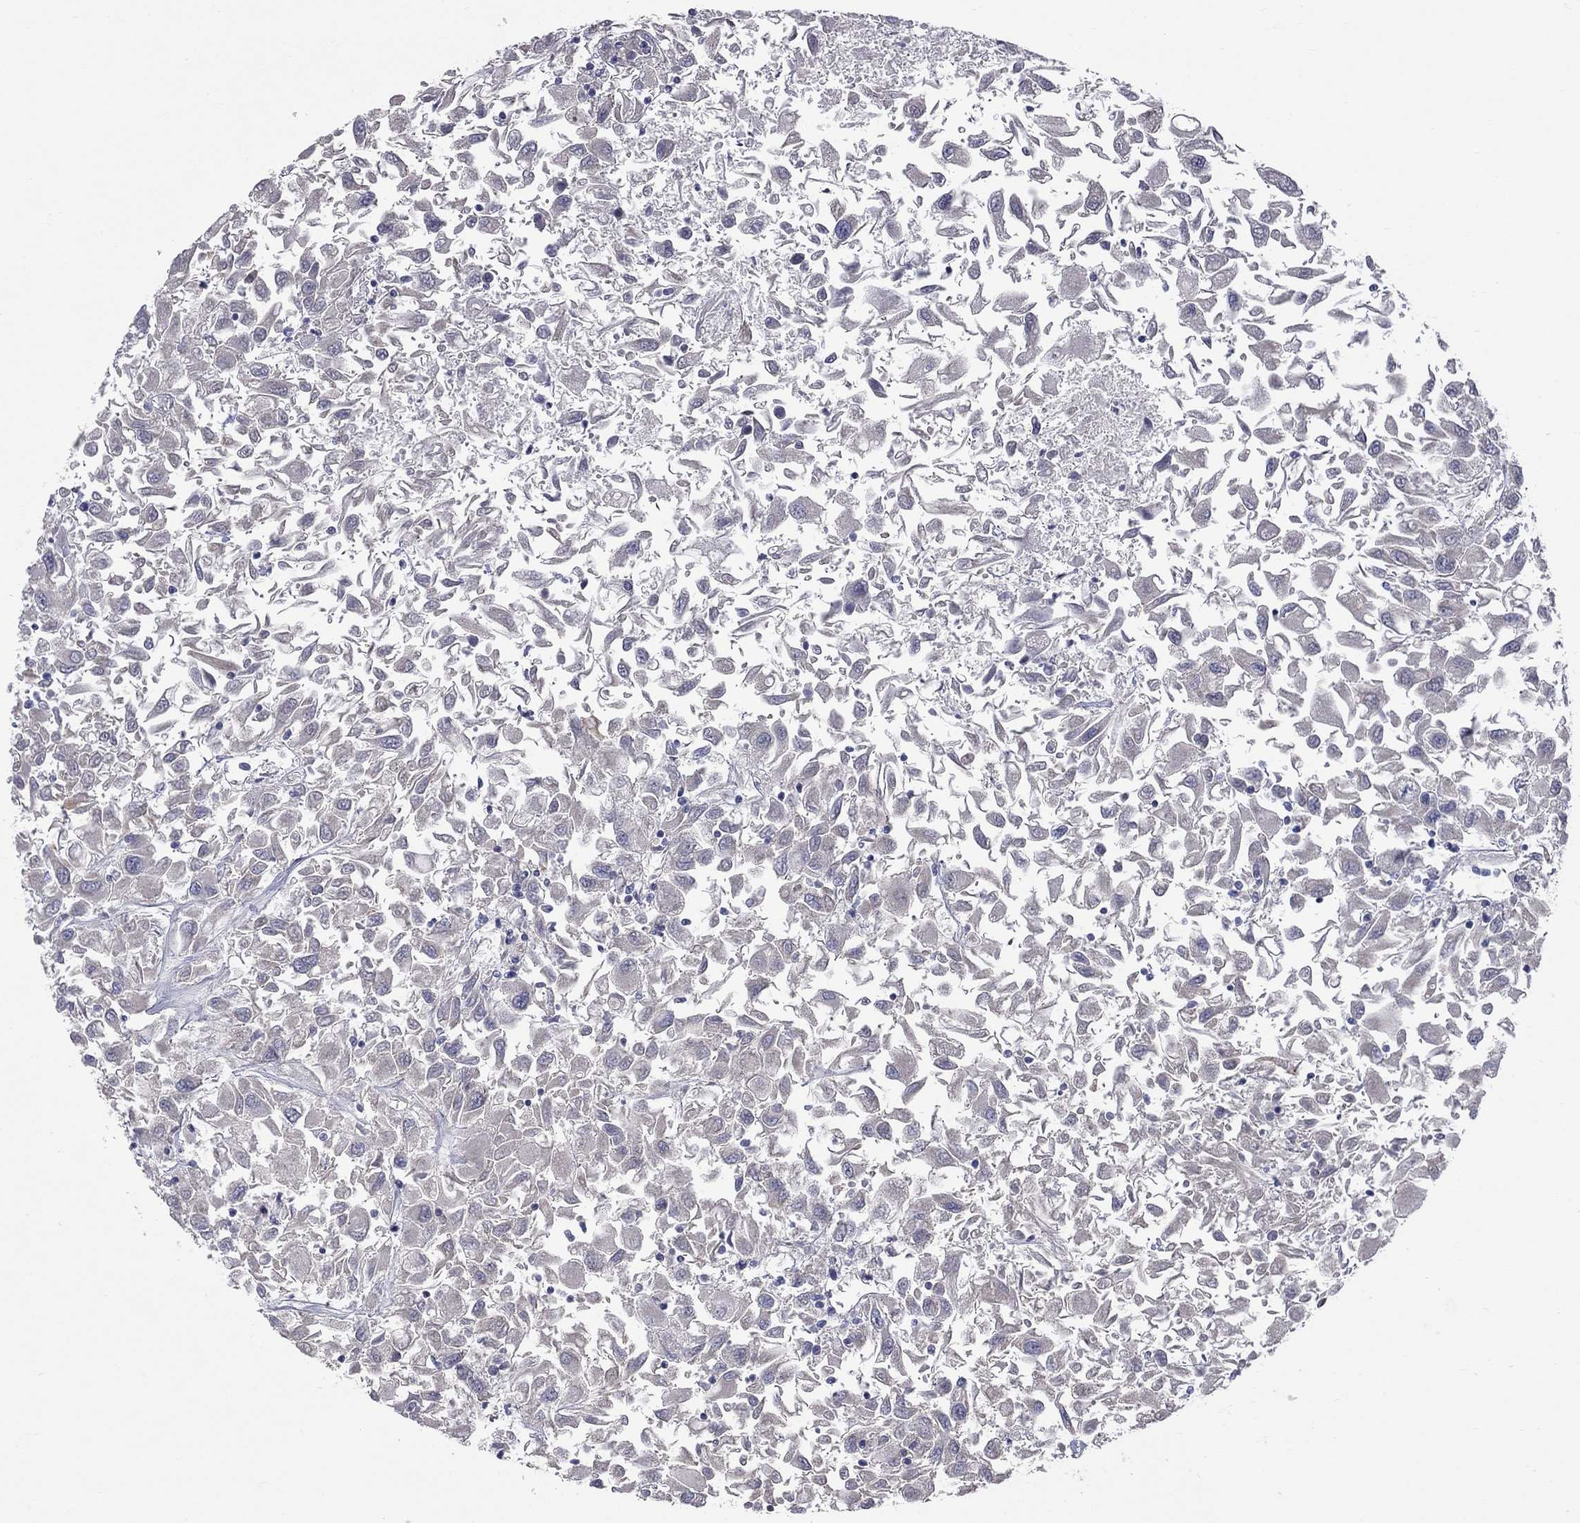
{"staining": {"intensity": "negative", "quantity": "none", "location": "none"}, "tissue": "renal cancer", "cell_type": "Tumor cells", "image_type": "cancer", "snomed": [{"axis": "morphology", "description": "Adenocarcinoma, NOS"}, {"axis": "topography", "description": "Kidney"}], "caption": "Immunohistochemistry photomicrograph of neoplastic tissue: human renal cancer (adenocarcinoma) stained with DAB (3,3'-diaminobenzidine) exhibits no significant protein expression in tumor cells.", "gene": "UNC119B", "patient": {"sex": "female", "age": 76}}